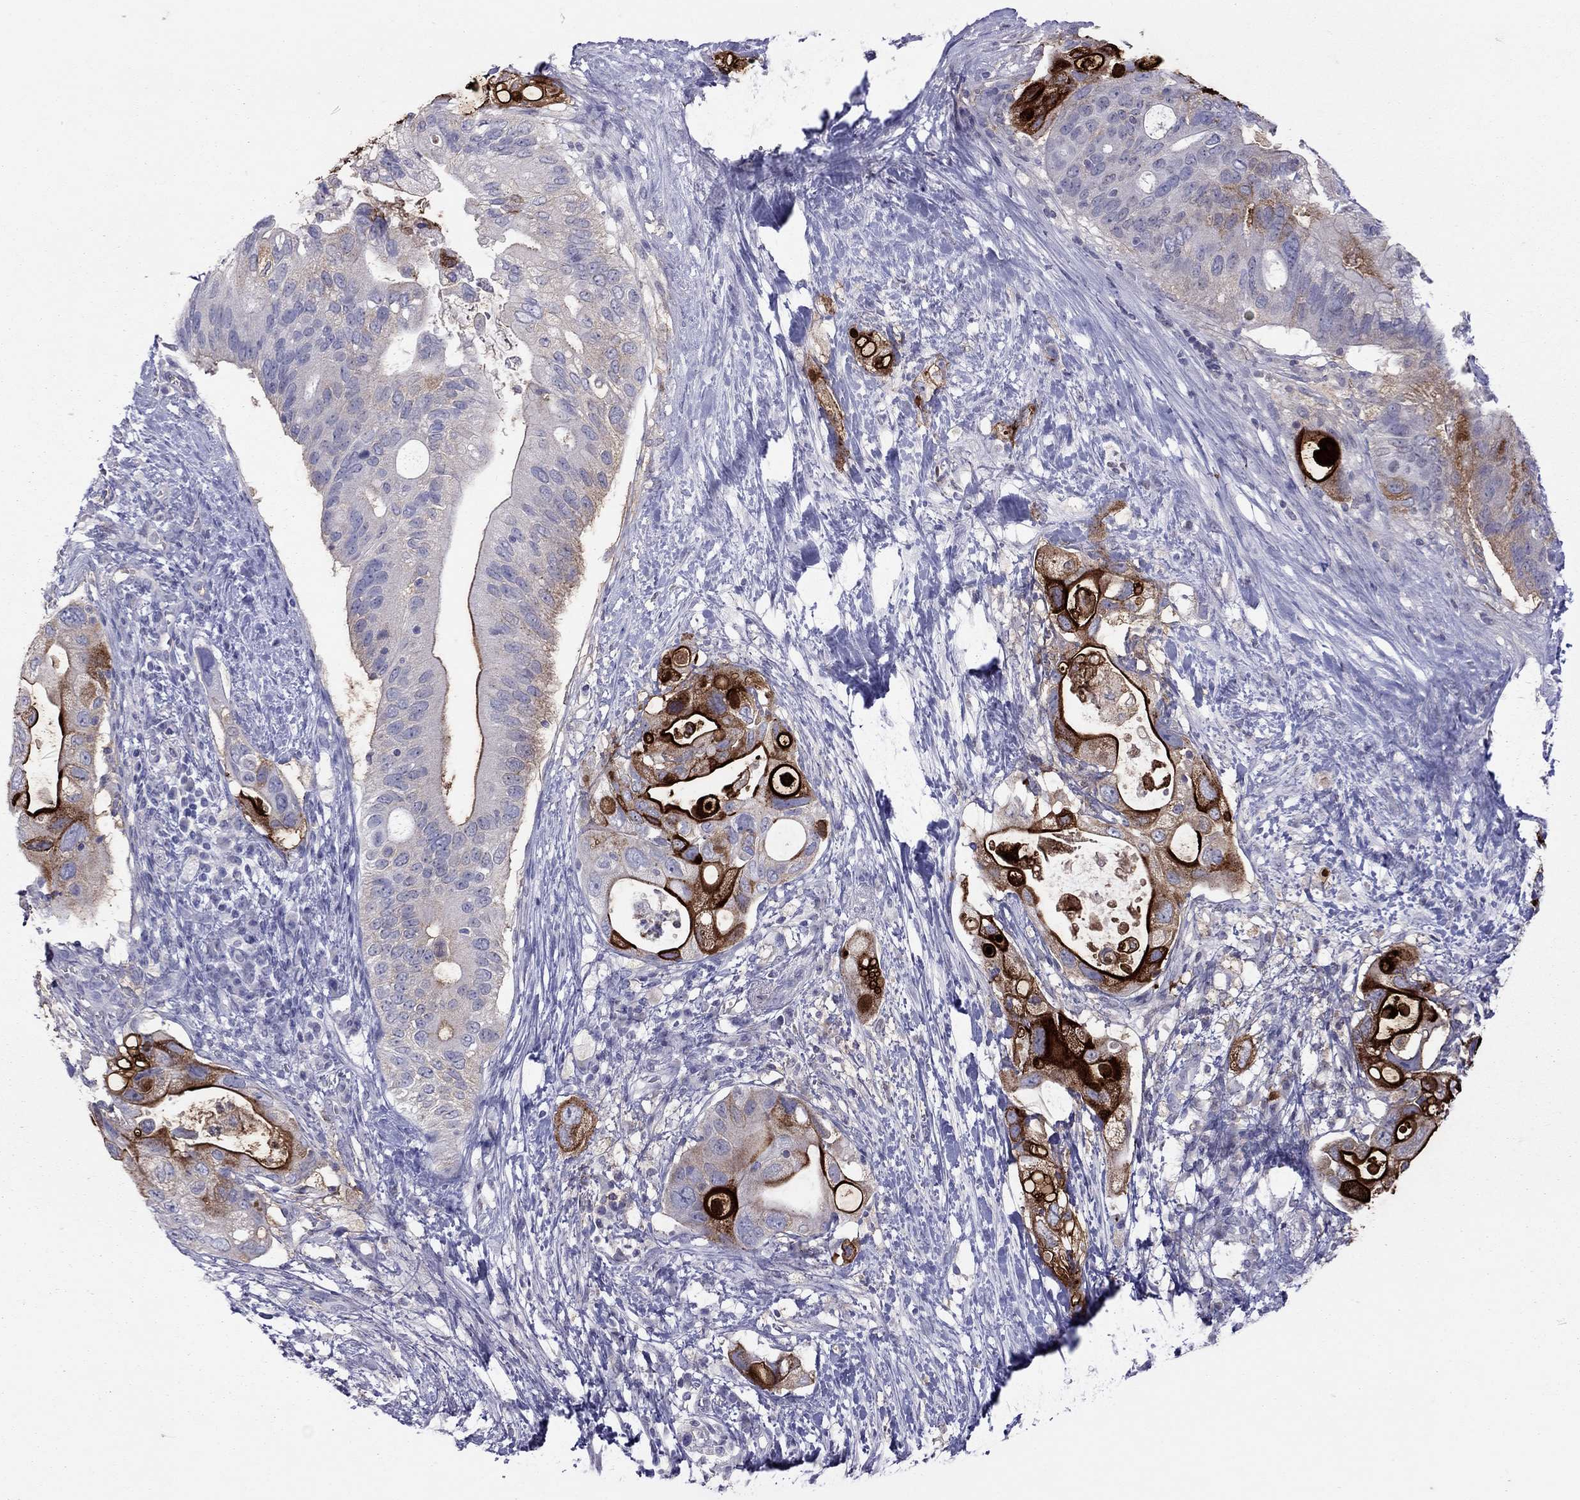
{"staining": {"intensity": "strong", "quantity": "25%-75%", "location": "cytoplasmic/membranous"}, "tissue": "pancreatic cancer", "cell_type": "Tumor cells", "image_type": "cancer", "snomed": [{"axis": "morphology", "description": "Adenocarcinoma, NOS"}, {"axis": "topography", "description": "Pancreas"}], "caption": "Pancreatic cancer (adenocarcinoma) was stained to show a protein in brown. There is high levels of strong cytoplasmic/membranous positivity in about 25%-75% of tumor cells.", "gene": "MUC16", "patient": {"sex": "female", "age": 72}}